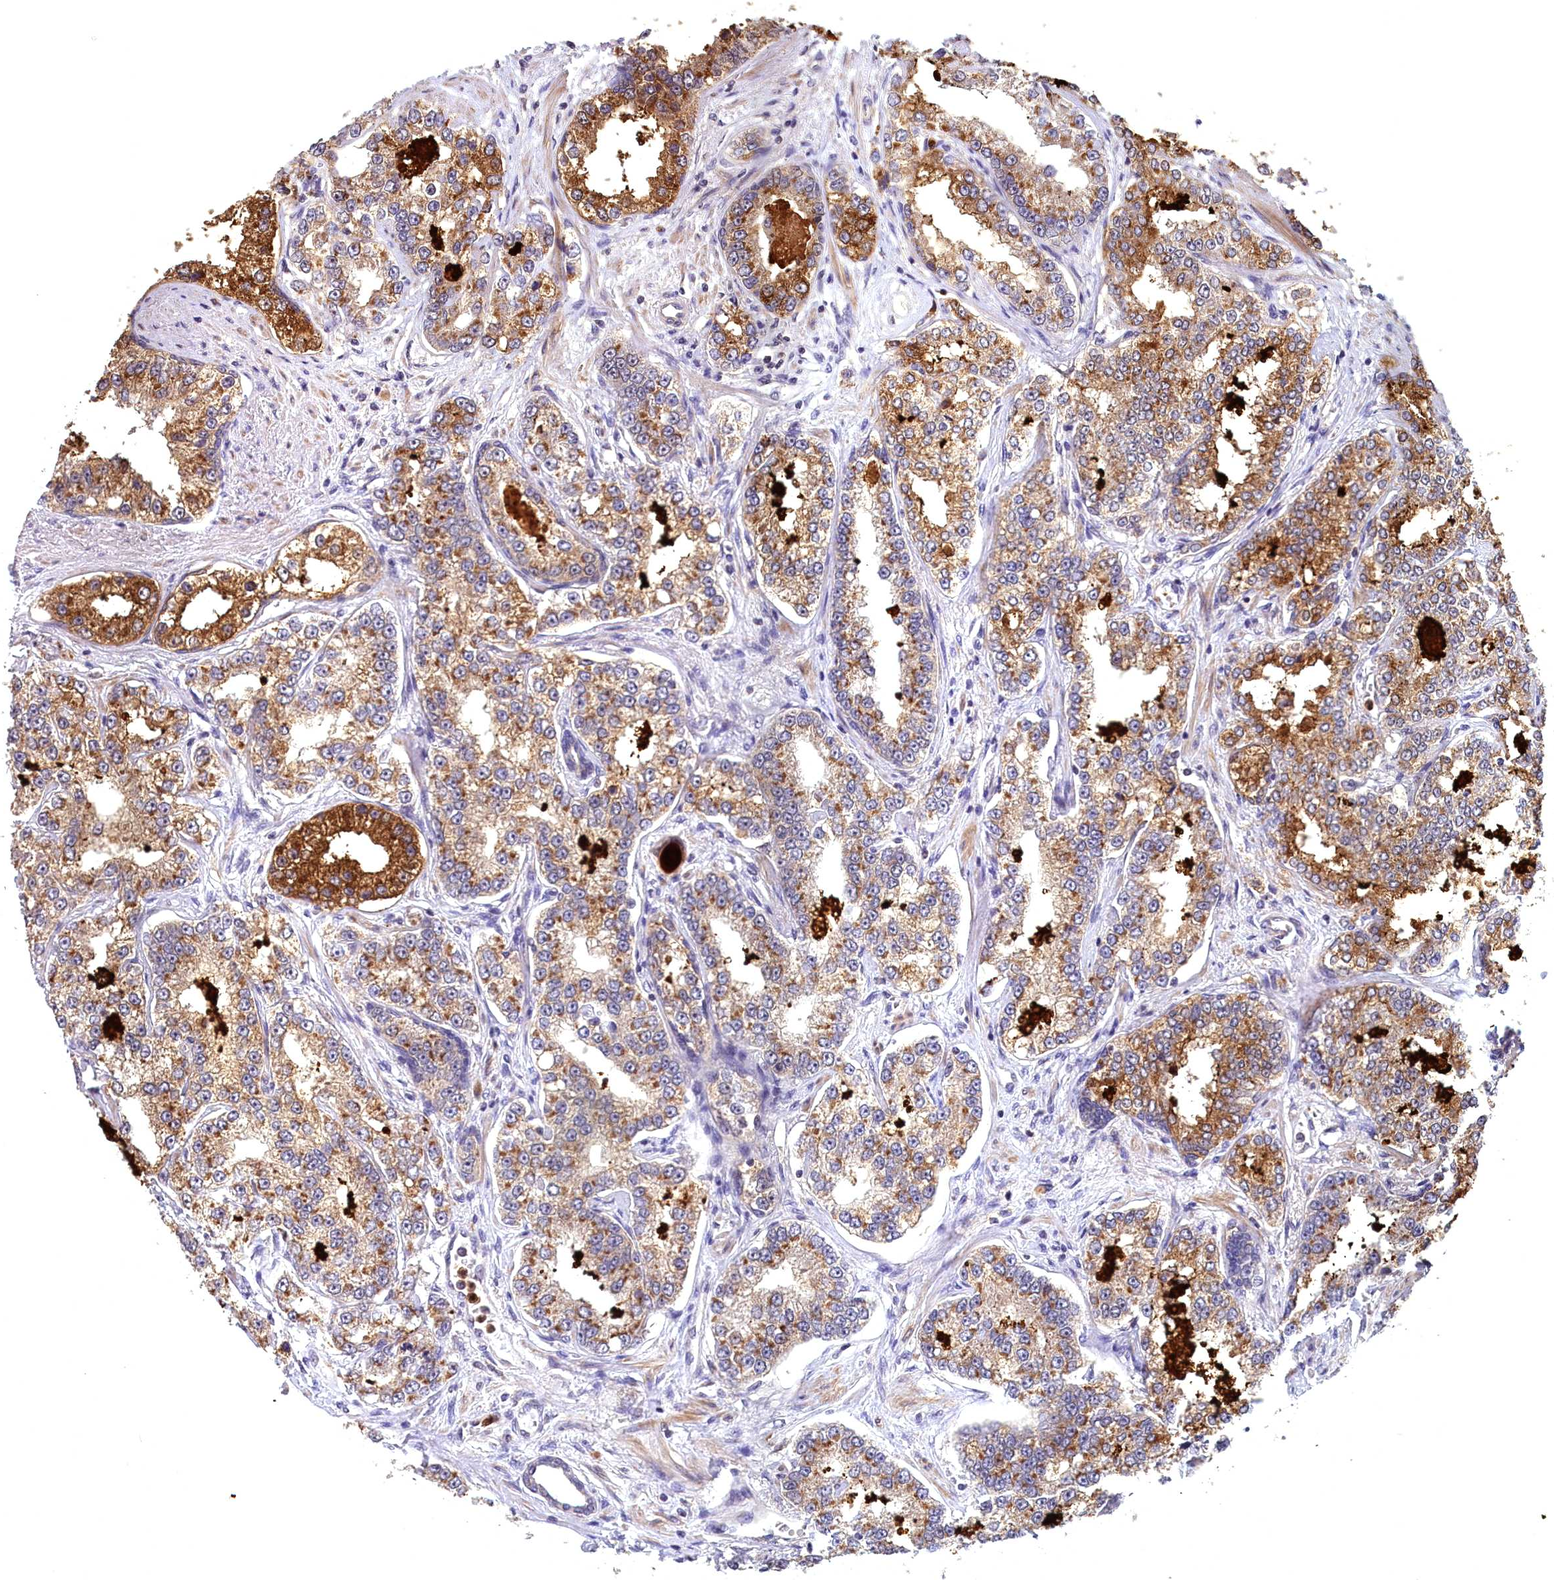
{"staining": {"intensity": "moderate", "quantity": ">75%", "location": "cytoplasmic/membranous"}, "tissue": "prostate cancer", "cell_type": "Tumor cells", "image_type": "cancer", "snomed": [{"axis": "morphology", "description": "Normal tissue, NOS"}, {"axis": "morphology", "description": "Adenocarcinoma, High grade"}, {"axis": "topography", "description": "Prostate"}], "caption": "DAB immunohistochemical staining of human prostate high-grade adenocarcinoma shows moderate cytoplasmic/membranous protein staining in approximately >75% of tumor cells.", "gene": "EPB41L4B", "patient": {"sex": "male", "age": 83}}